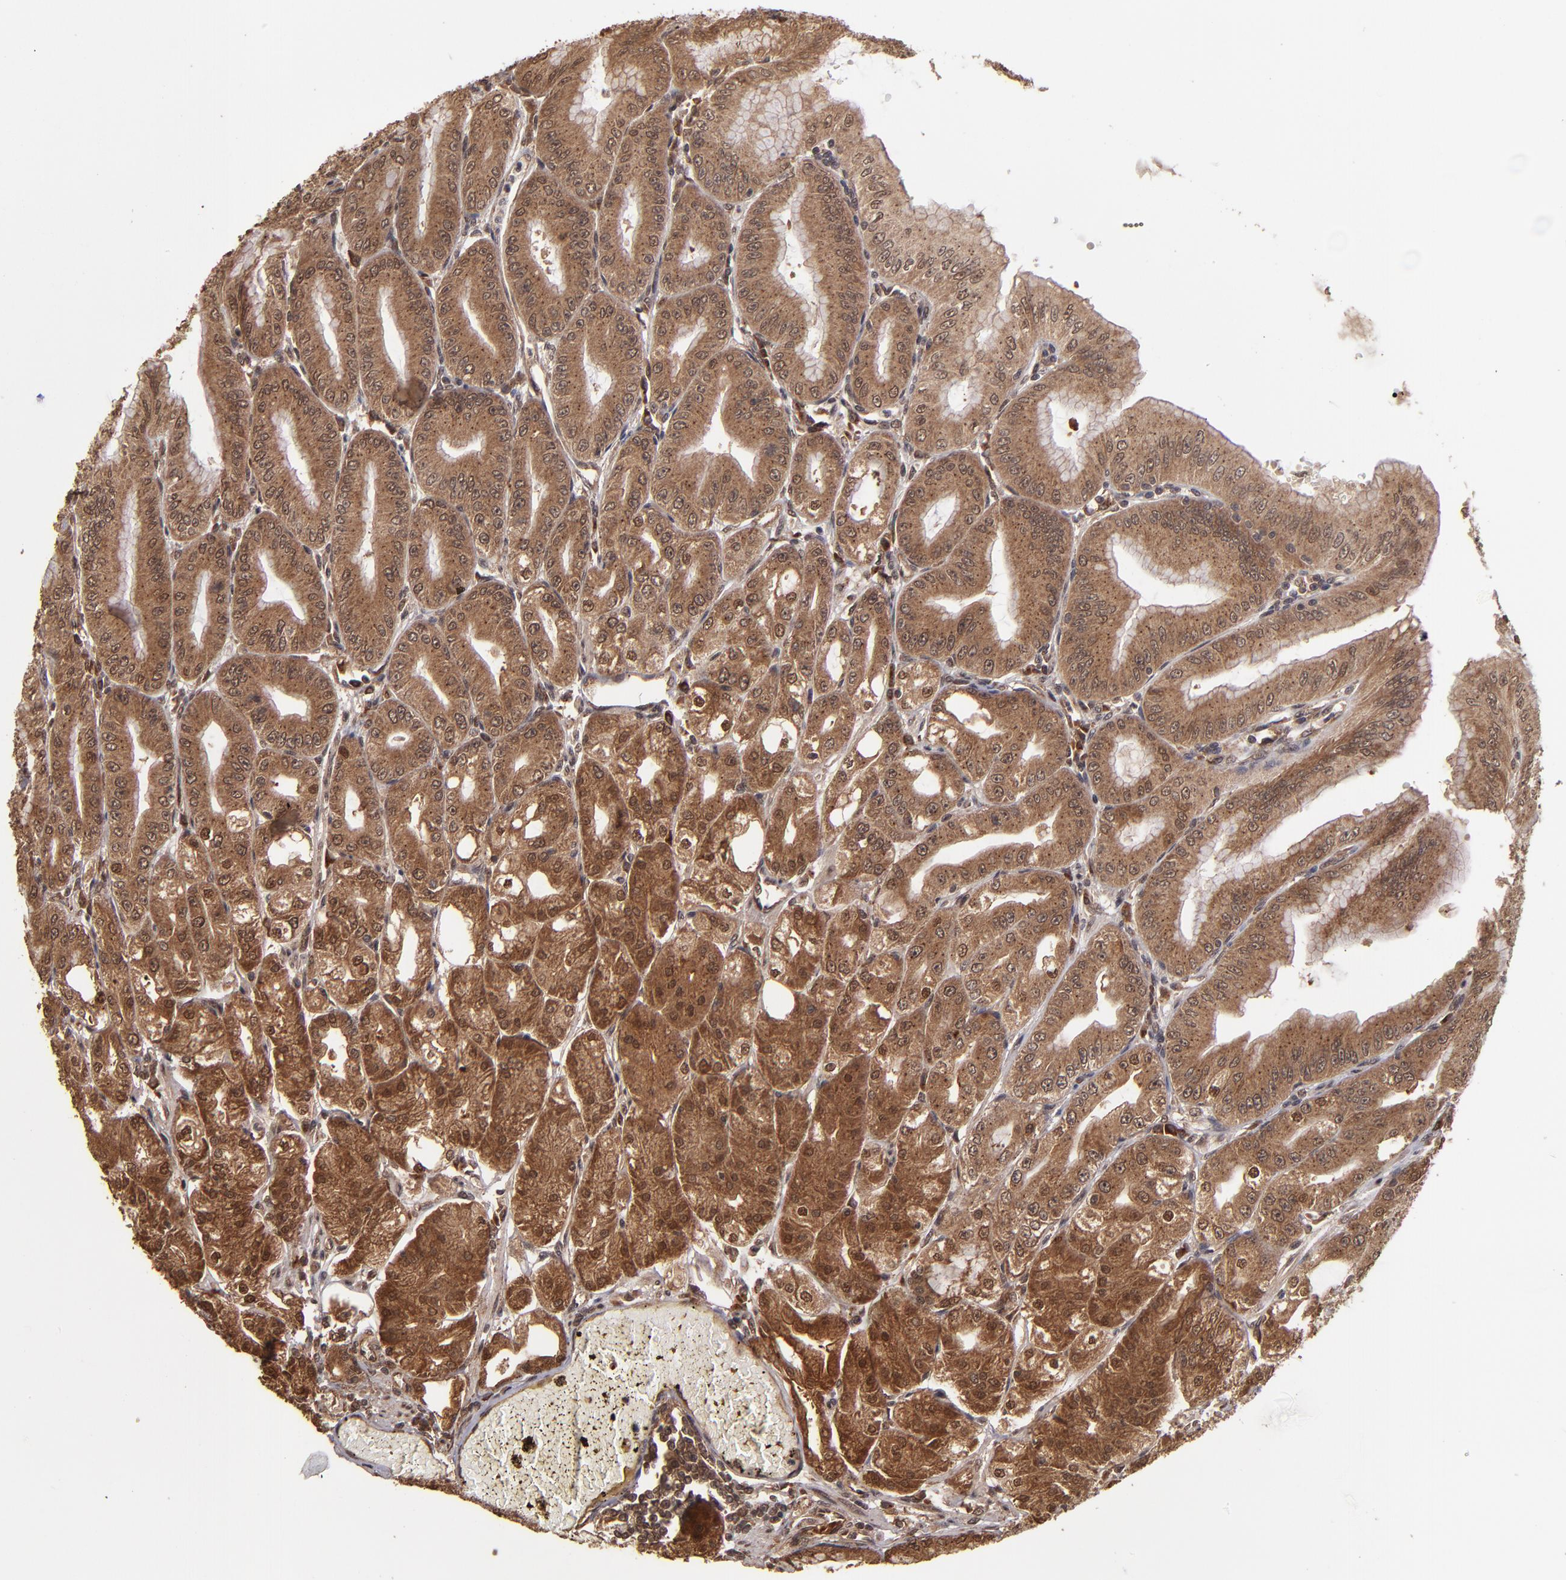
{"staining": {"intensity": "strong", "quantity": ">75%", "location": "cytoplasmic/membranous"}, "tissue": "stomach", "cell_type": "Glandular cells", "image_type": "normal", "snomed": [{"axis": "morphology", "description": "Normal tissue, NOS"}, {"axis": "topography", "description": "Stomach, lower"}], "caption": "Human stomach stained for a protein (brown) displays strong cytoplasmic/membranous positive expression in approximately >75% of glandular cells.", "gene": "NFE2L2", "patient": {"sex": "male", "age": 71}}